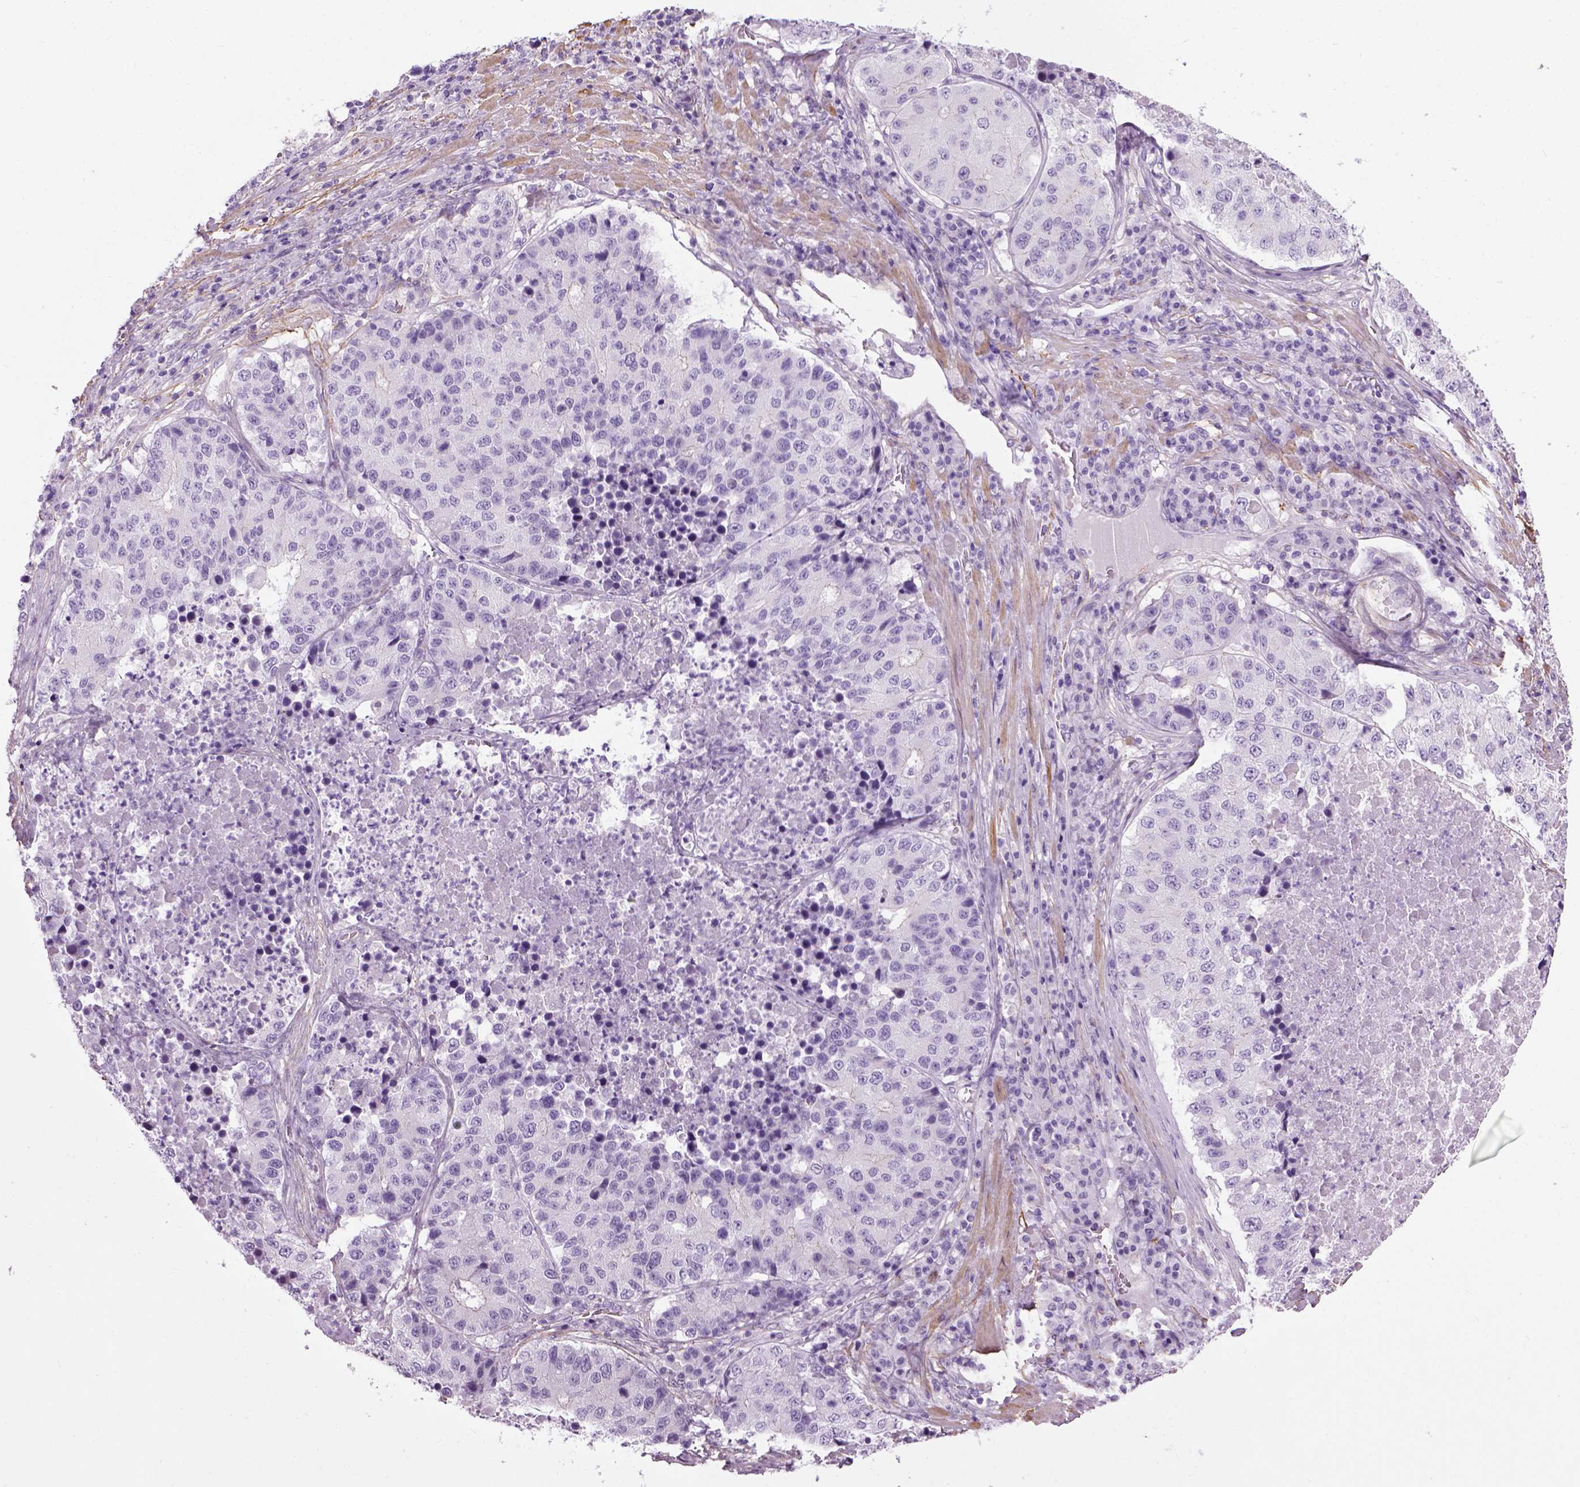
{"staining": {"intensity": "negative", "quantity": "none", "location": "none"}, "tissue": "stomach cancer", "cell_type": "Tumor cells", "image_type": "cancer", "snomed": [{"axis": "morphology", "description": "Adenocarcinoma, NOS"}, {"axis": "topography", "description": "Stomach"}], "caption": "The image exhibits no significant expression in tumor cells of stomach cancer (adenocarcinoma). (Stains: DAB (3,3'-diaminobenzidine) immunohistochemistry with hematoxylin counter stain, Microscopy: brightfield microscopy at high magnification).", "gene": "FAM161A", "patient": {"sex": "male", "age": 71}}